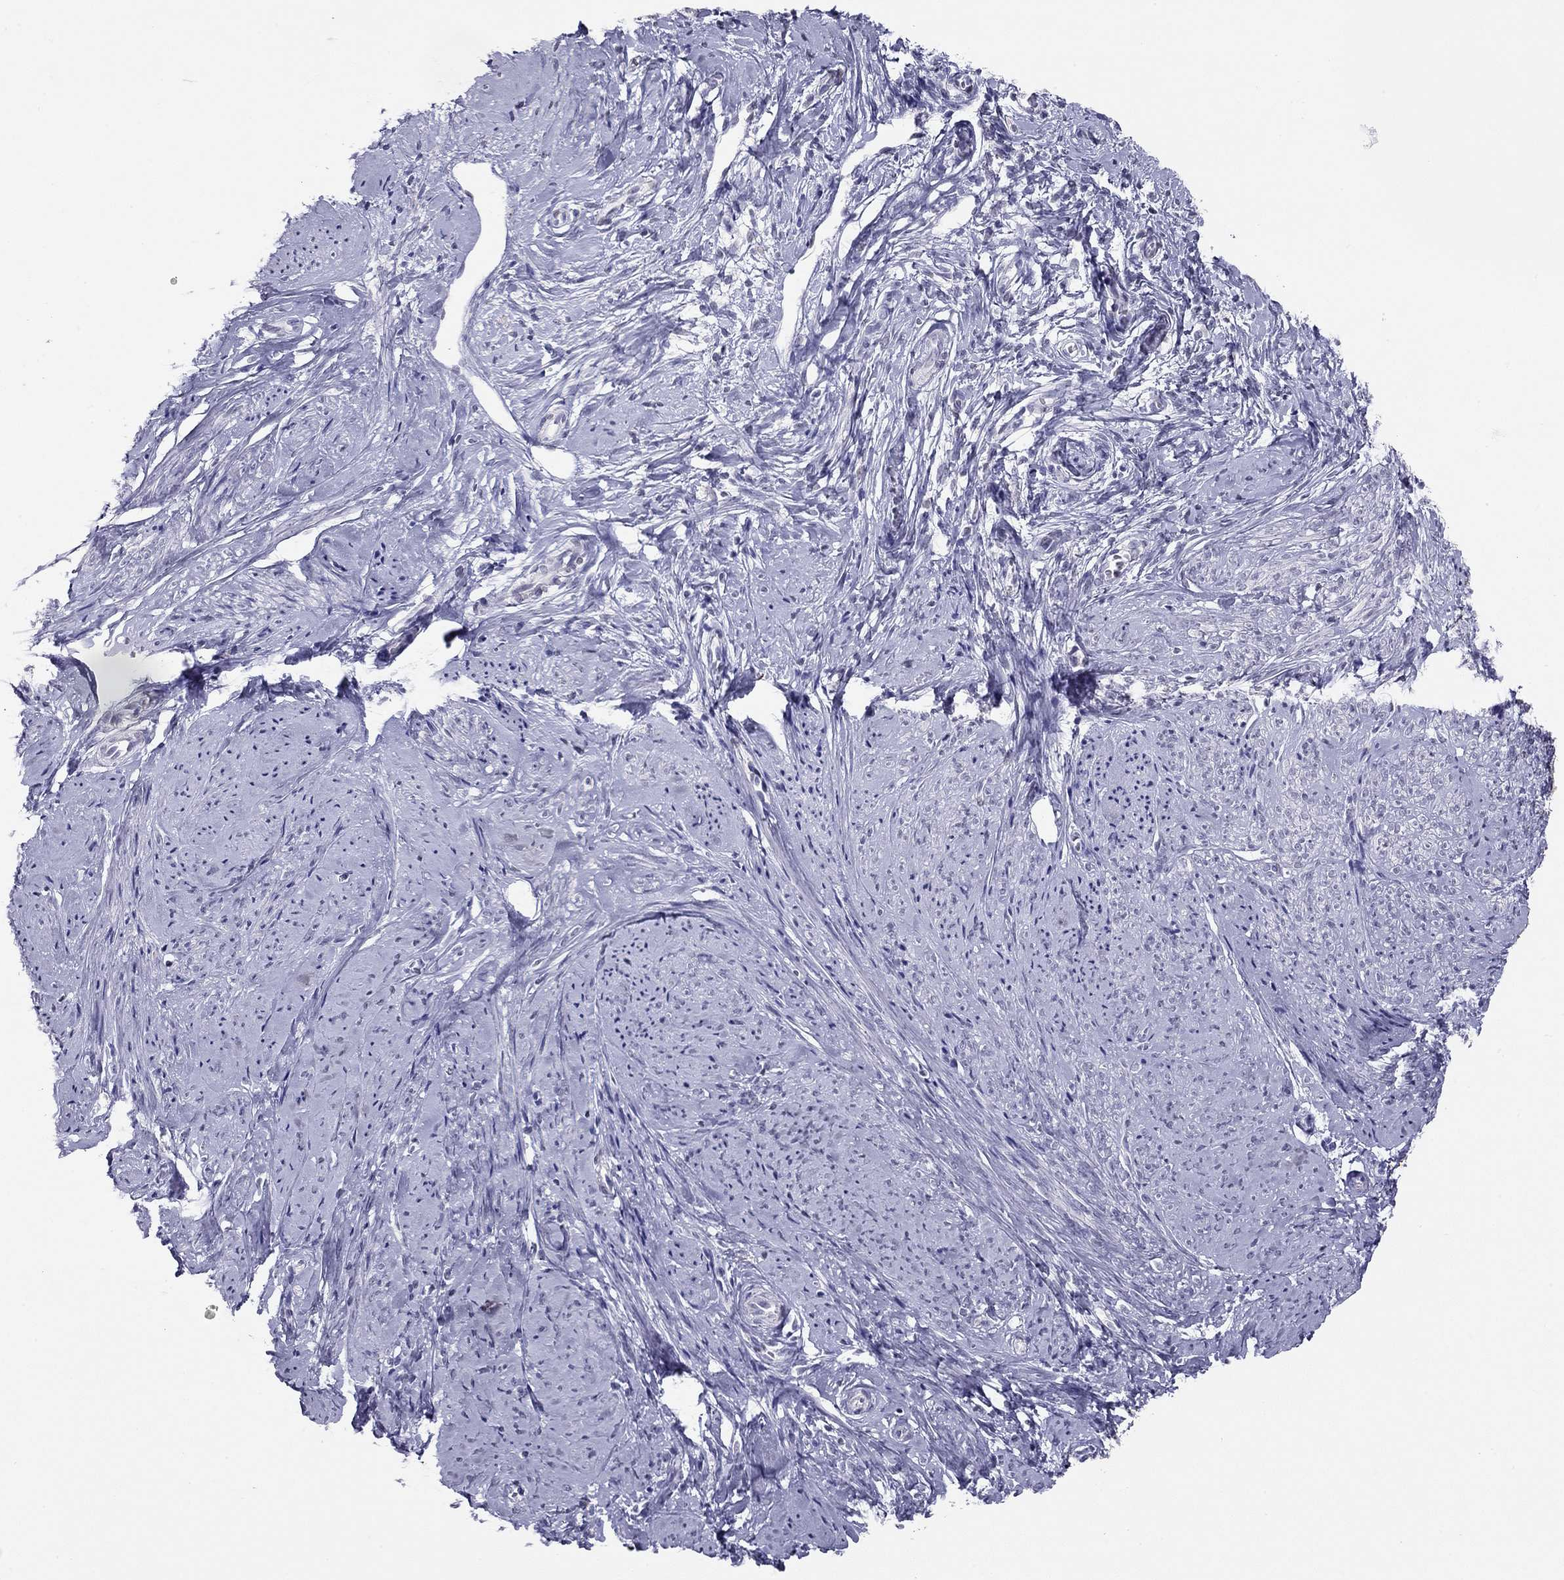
{"staining": {"intensity": "negative", "quantity": "none", "location": "none"}, "tissue": "smooth muscle", "cell_type": "Smooth muscle cells", "image_type": "normal", "snomed": [{"axis": "morphology", "description": "Normal tissue, NOS"}, {"axis": "topography", "description": "Smooth muscle"}], "caption": "This is an immunohistochemistry micrograph of benign smooth muscle. There is no staining in smooth muscle cells.", "gene": "KCNV2", "patient": {"sex": "female", "age": 48}}